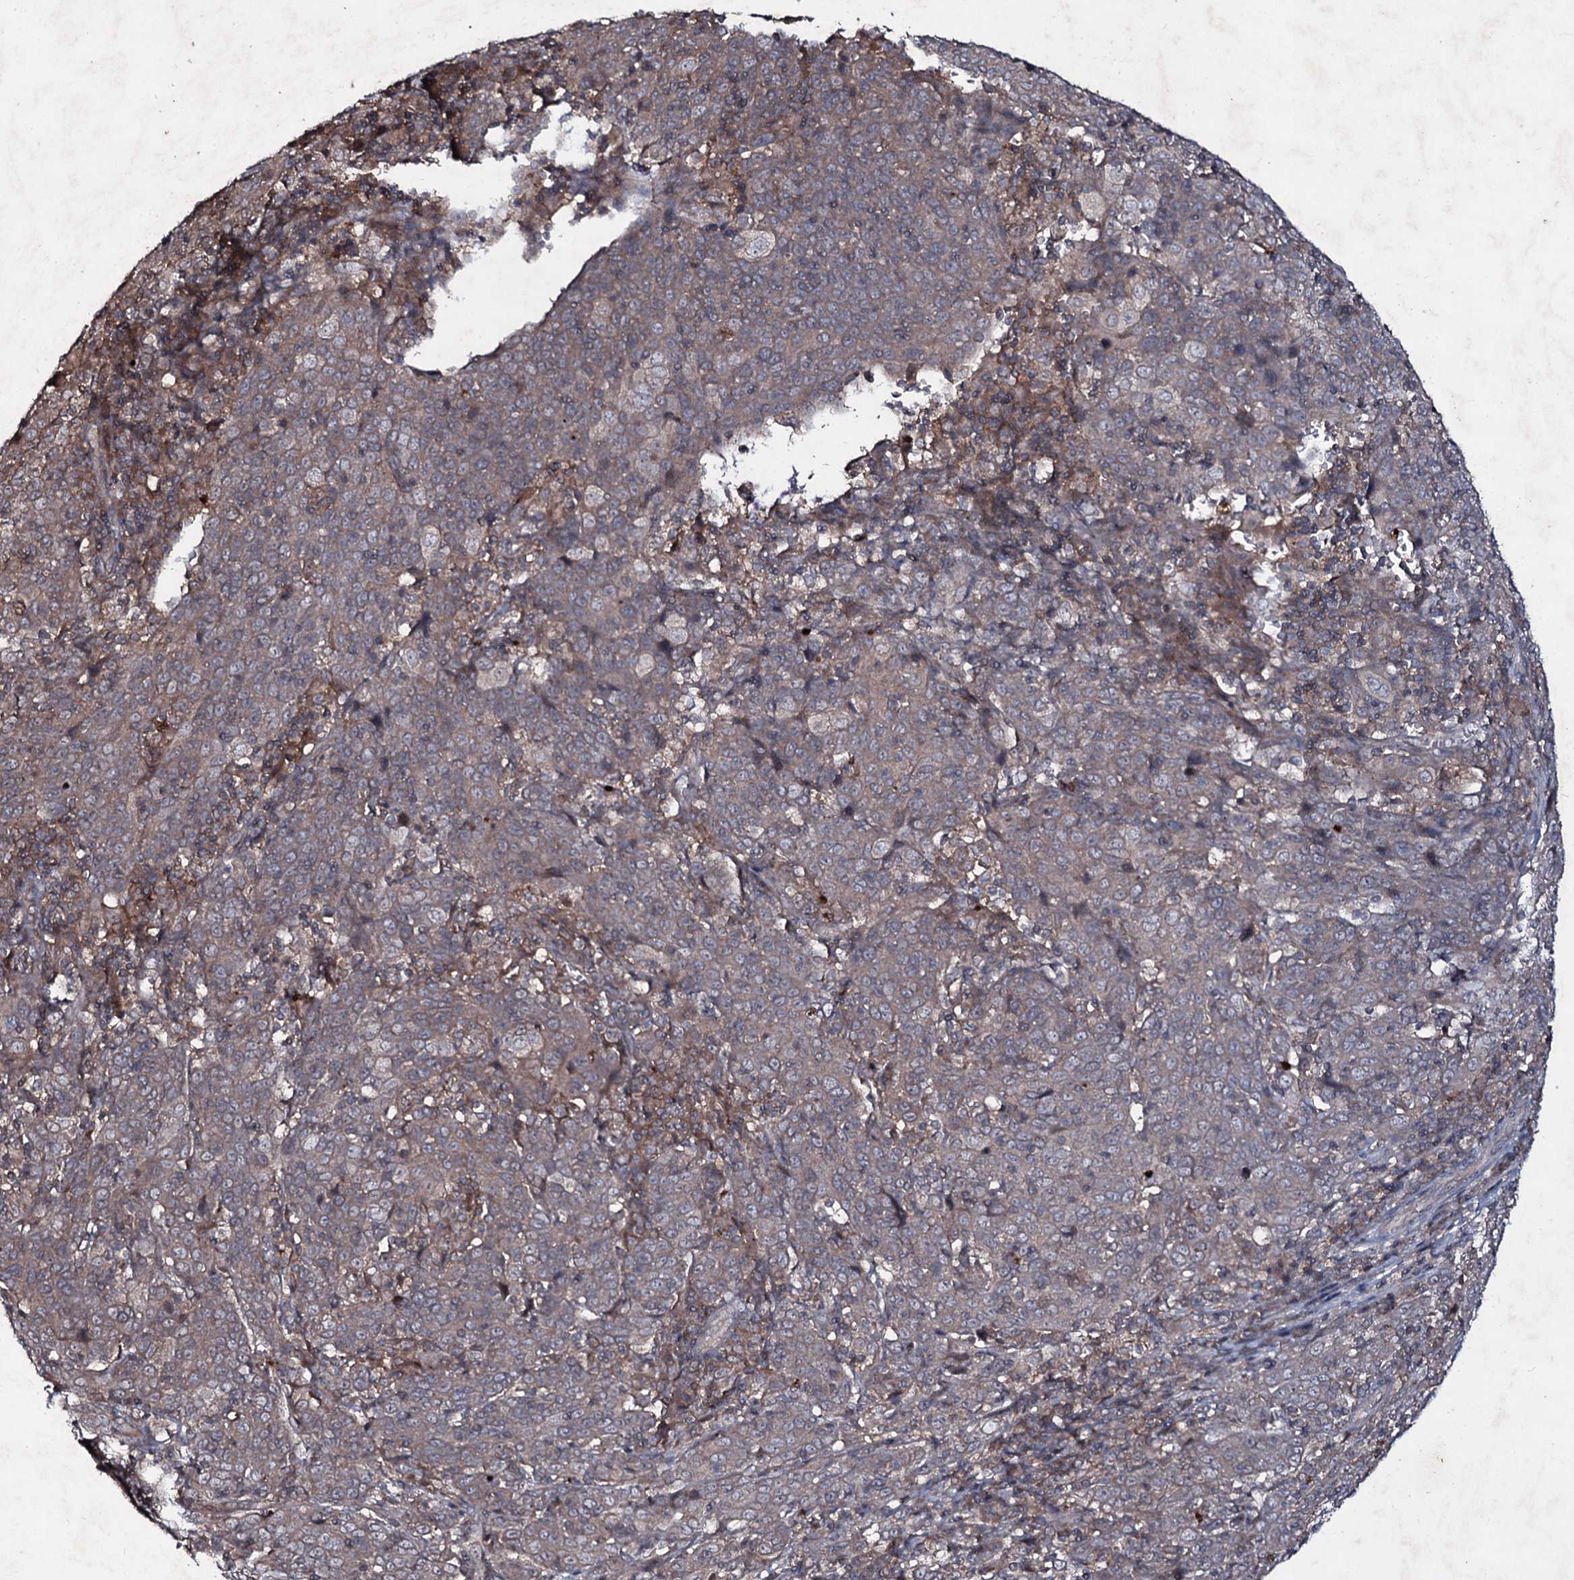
{"staining": {"intensity": "weak", "quantity": ">75%", "location": "cytoplasmic/membranous"}, "tissue": "cervical cancer", "cell_type": "Tumor cells", "image_type": "cancer", "snomed": [{"axis": "morphology", "description": "Squamous cell carcinoma, NOS"}, {"axis": "topography", "description": "Cervix"}], "caption": "There is low levels of weak cytoplasmic/membranous positivity in tumor cells of cervical cancer (squamous cell carcinoma), as demonstrated by immunohistochemical staining (brown color).", "gene": "SNAP23", "patient": {"sex": "female", "age": 67}}